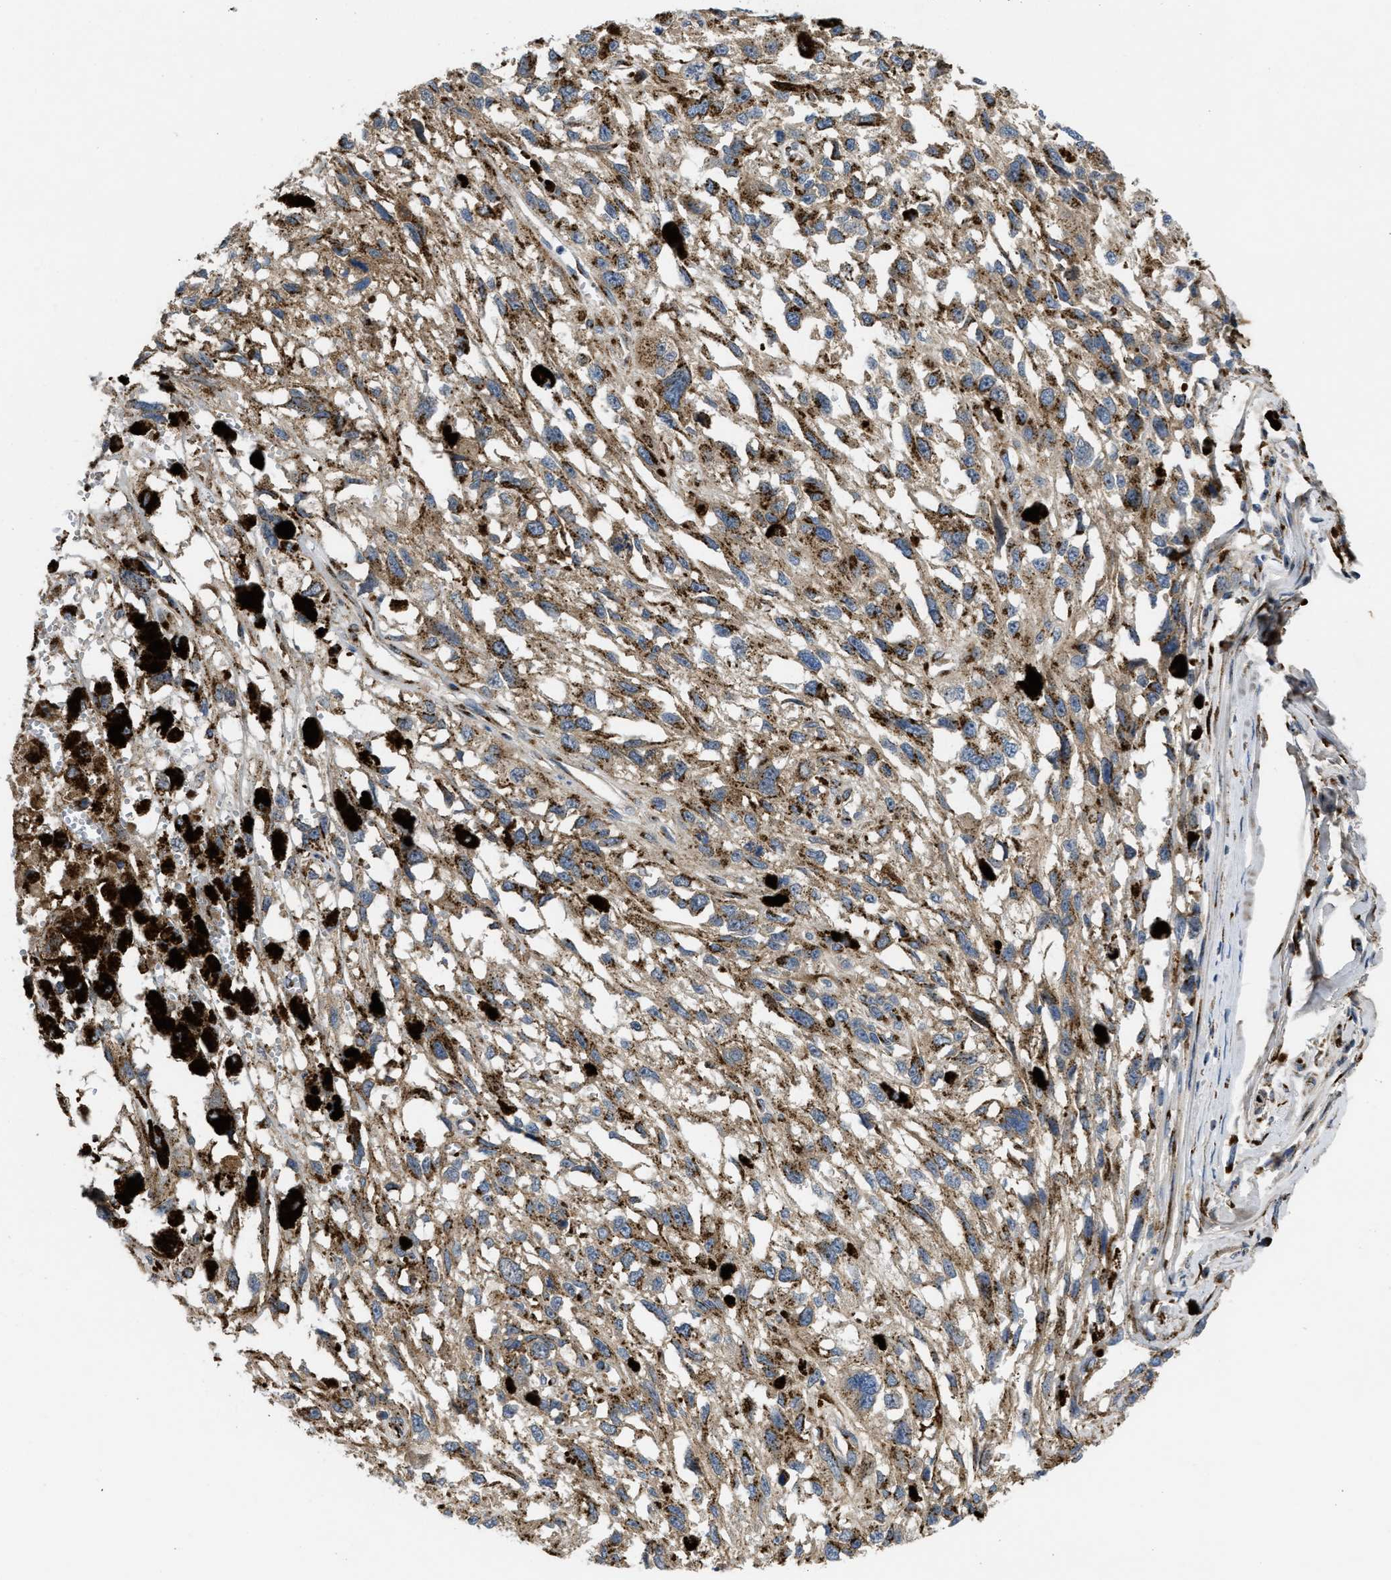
{"staining": {"intensity": "moderate", "quantity": ">75%", "location": "cytoplasmic/membranous"}, "tissue": "melanoma", "cell_type": "Tumor cells", "image_type": "cancer", "snomed": [{"axis": "morphology", "description": "Malignant melanoma, Metastatic site"}, {"axis": "topography", "description": "Lymph node"}], "caption": "High-power microscopy captured an immunohistochemistry photomicrograph of melanoma, revealing moderate cytoplasmic/membranous staining in about >75% of tumor cells. (Stains: DAB in brown, nuclei in blue, Microscopy: brightfield microscopy at high magnification).", "gene": "ZNF70", "patient": {"sex": "male", "age": 59}}